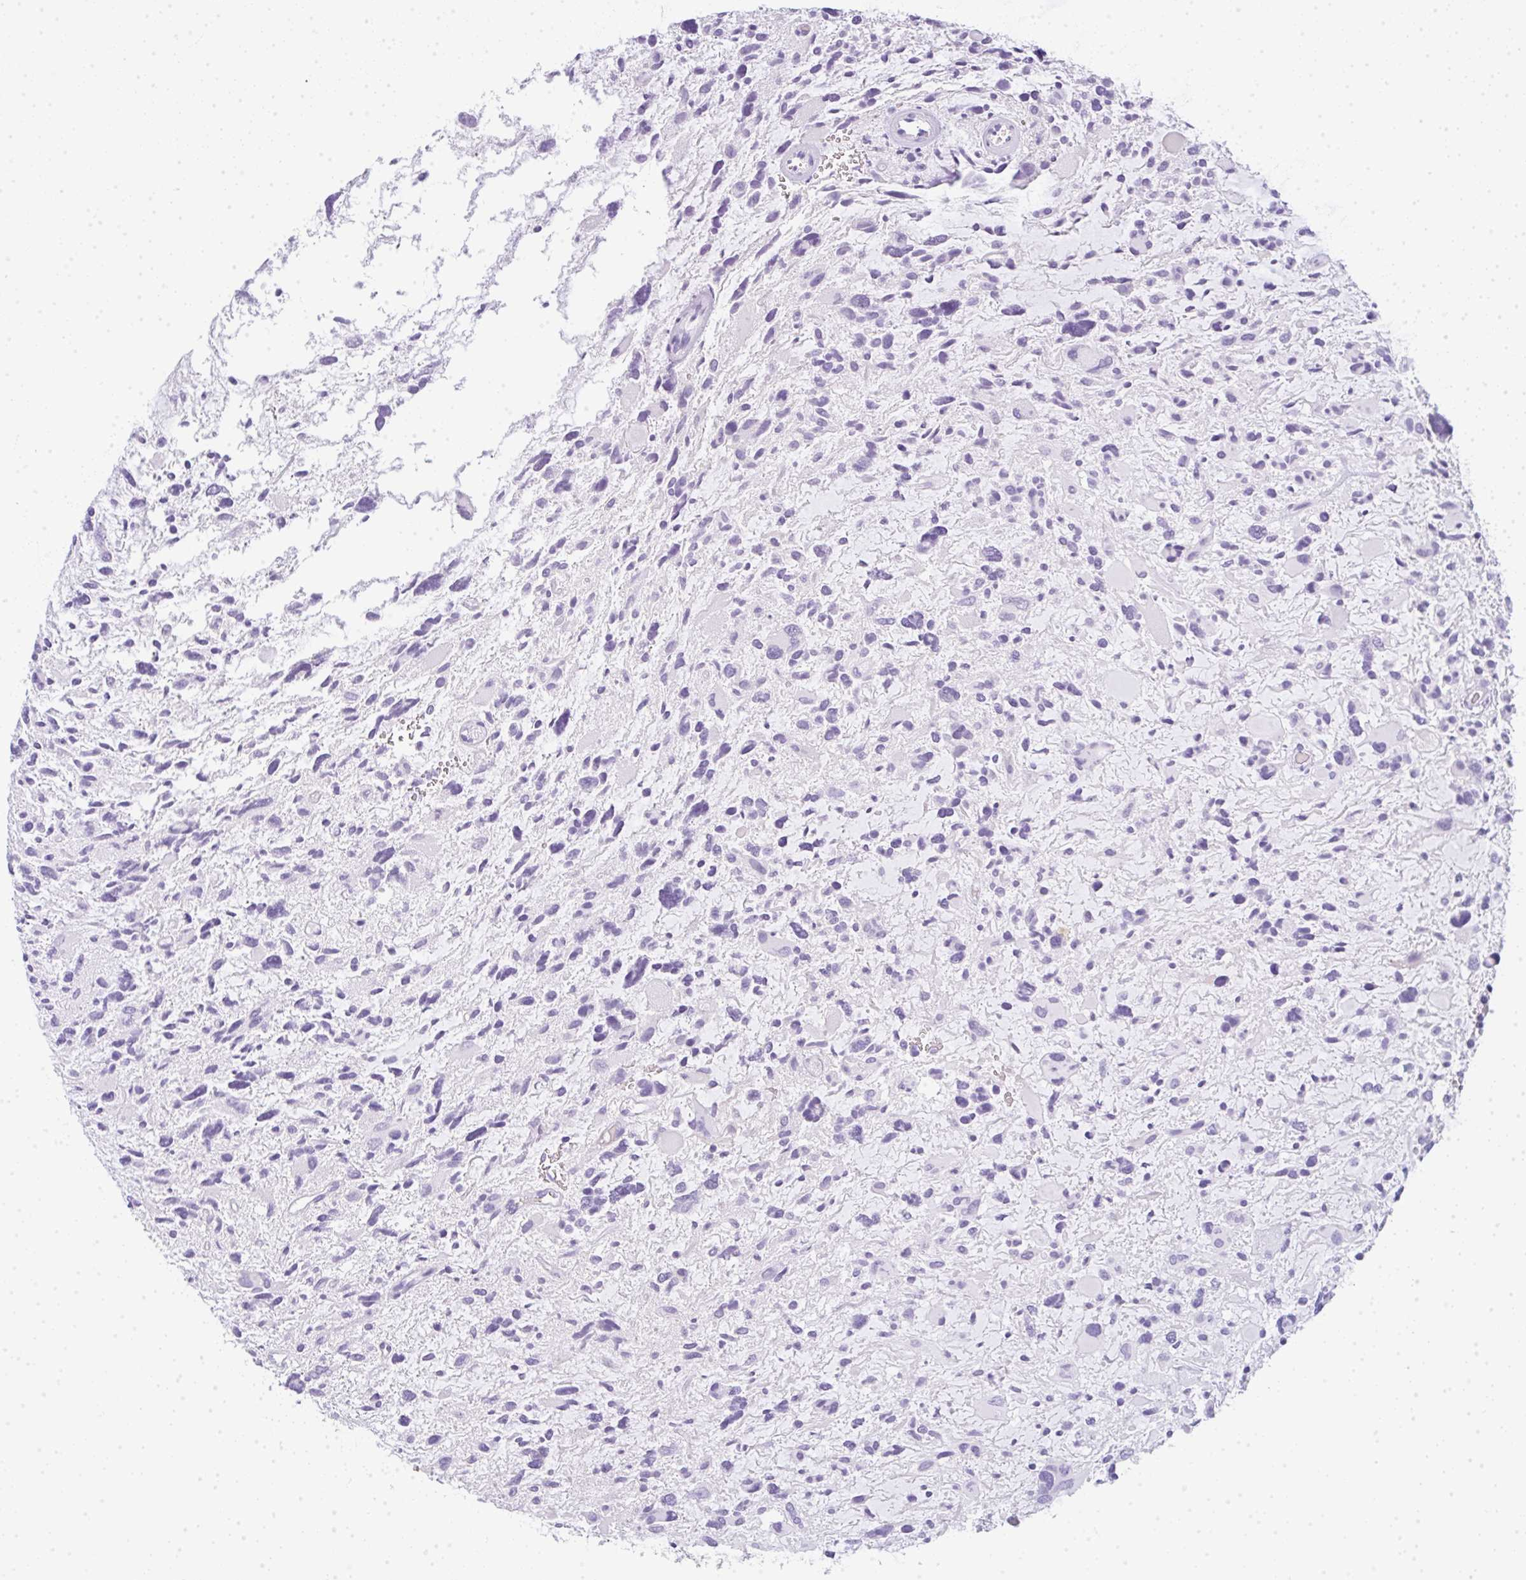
{"staining": {"intensity": "negative", "quantity": "none", "location": "none"}, "tissue": "glioma", "cell_type": "Tumor cells", "image_type": "cancer", "snomed": [{"axis": "morphology", "description": "Glioma, malignant, High grade"}, {"axis": "topography", "description": "Brain"}], "caption": "Immunohistochemistry (IHC) image of neoplastic tissue: malignant high-grade glioma stained with DAB displays no significant protein staining in tumor cells. The staining is performed using DAB brown chromogen with nuclei counter-stained in using hematoxylin.", "gene": "LPAR4", "patient": {"sex": "female", "age": 11}}